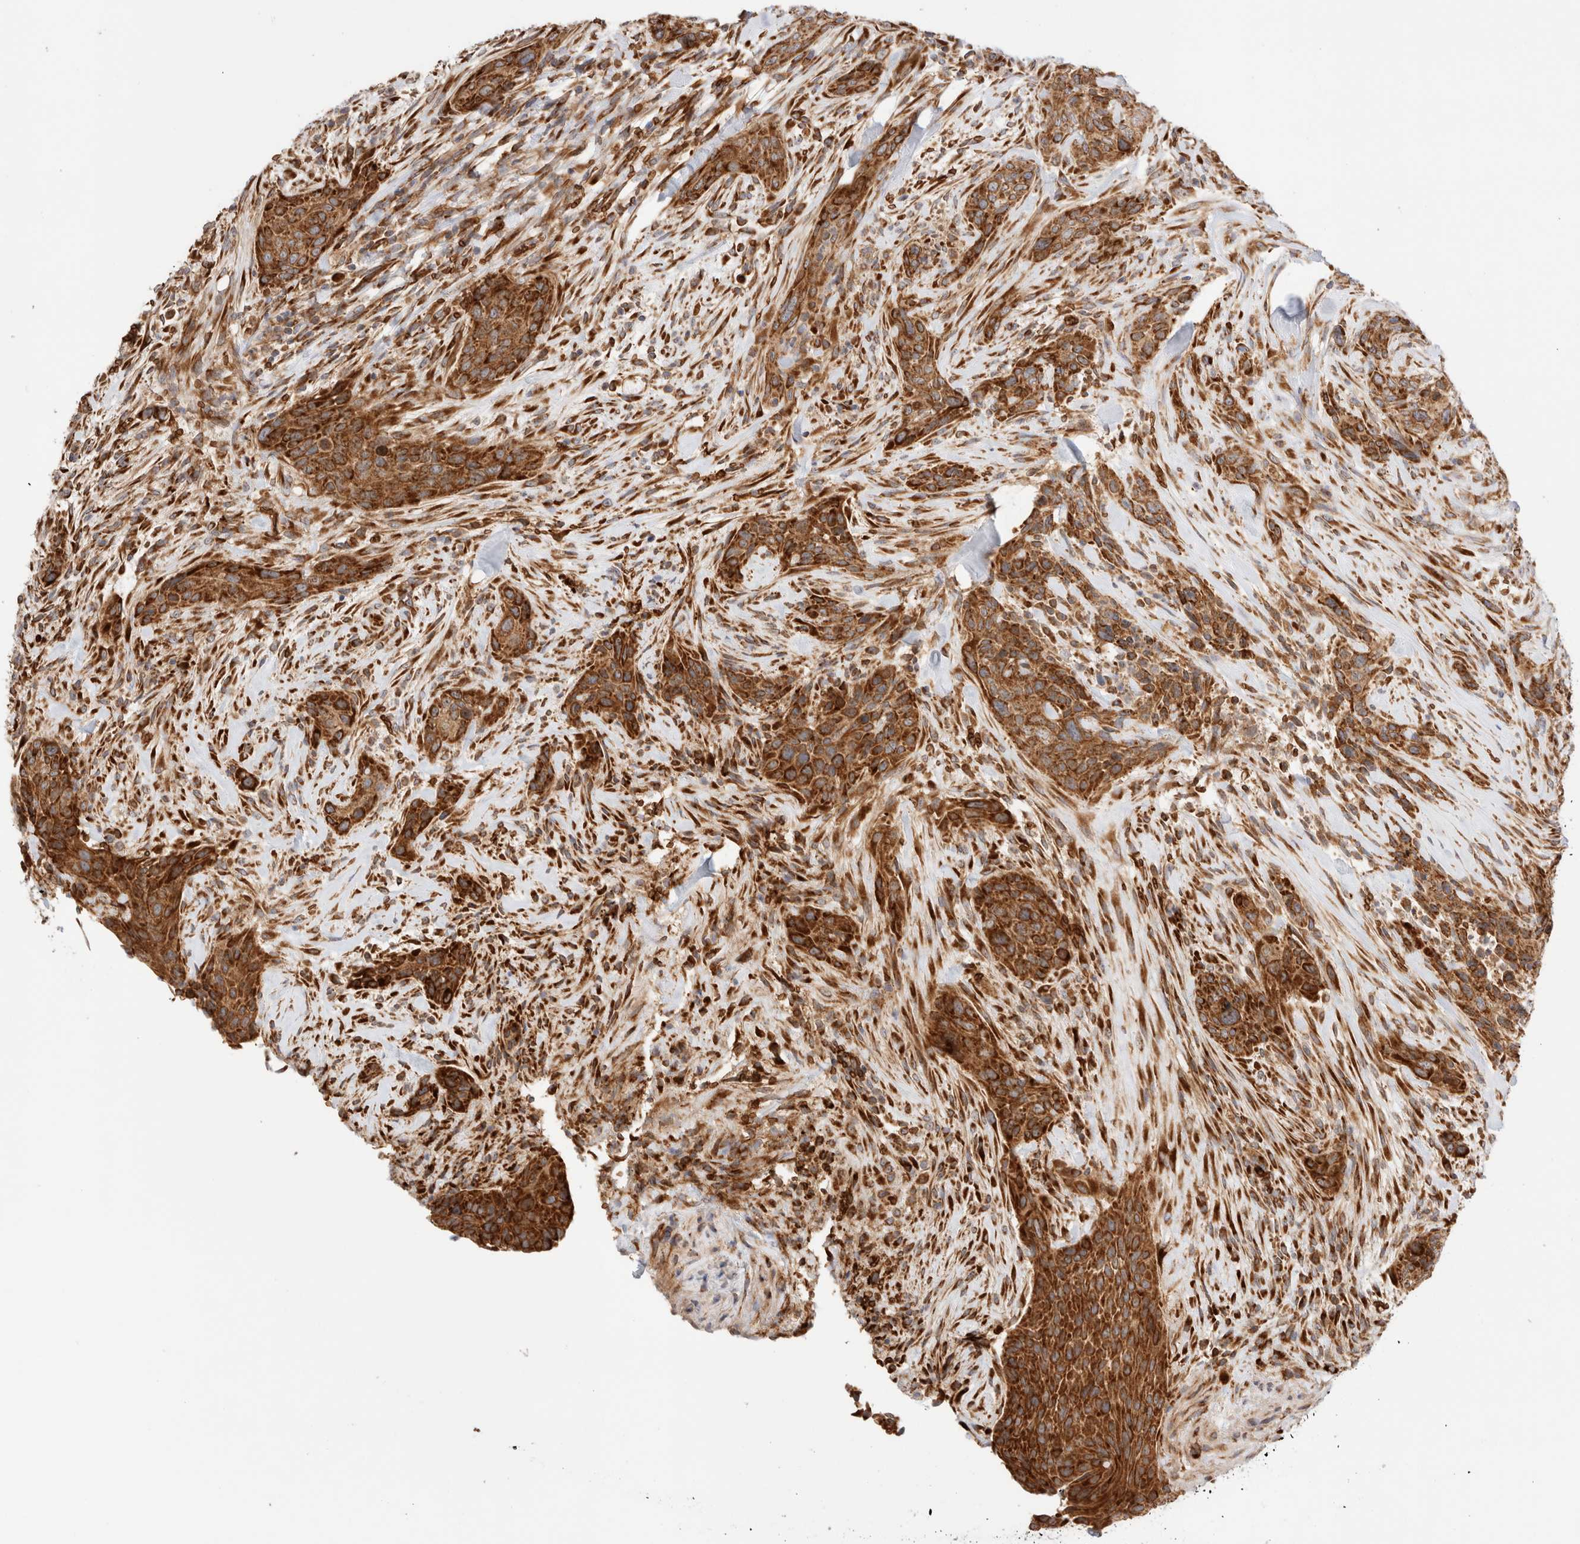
{"staining": {"intensity": "strong", "quantity": ">75%", "location": "cytoplasmic/membranous"}, "tissue": "urothelial cancer", "cell_type": "Tumor cells", "image_type": "cancer", "snomed": [{"axis": "morphology", "description": "Urothelial carcinoma, High grade"}, {"axis": "topography", "description": "Urinary bladder"}], "caption": "There is high levels of strong cytoplasmic/membranous staining in tumor cells of urothelial cancer, as demonstrated by immunohistochemical staining (brown color).", "gene": "UTS2B", "patient": {"sex": "male", "age": 35}}